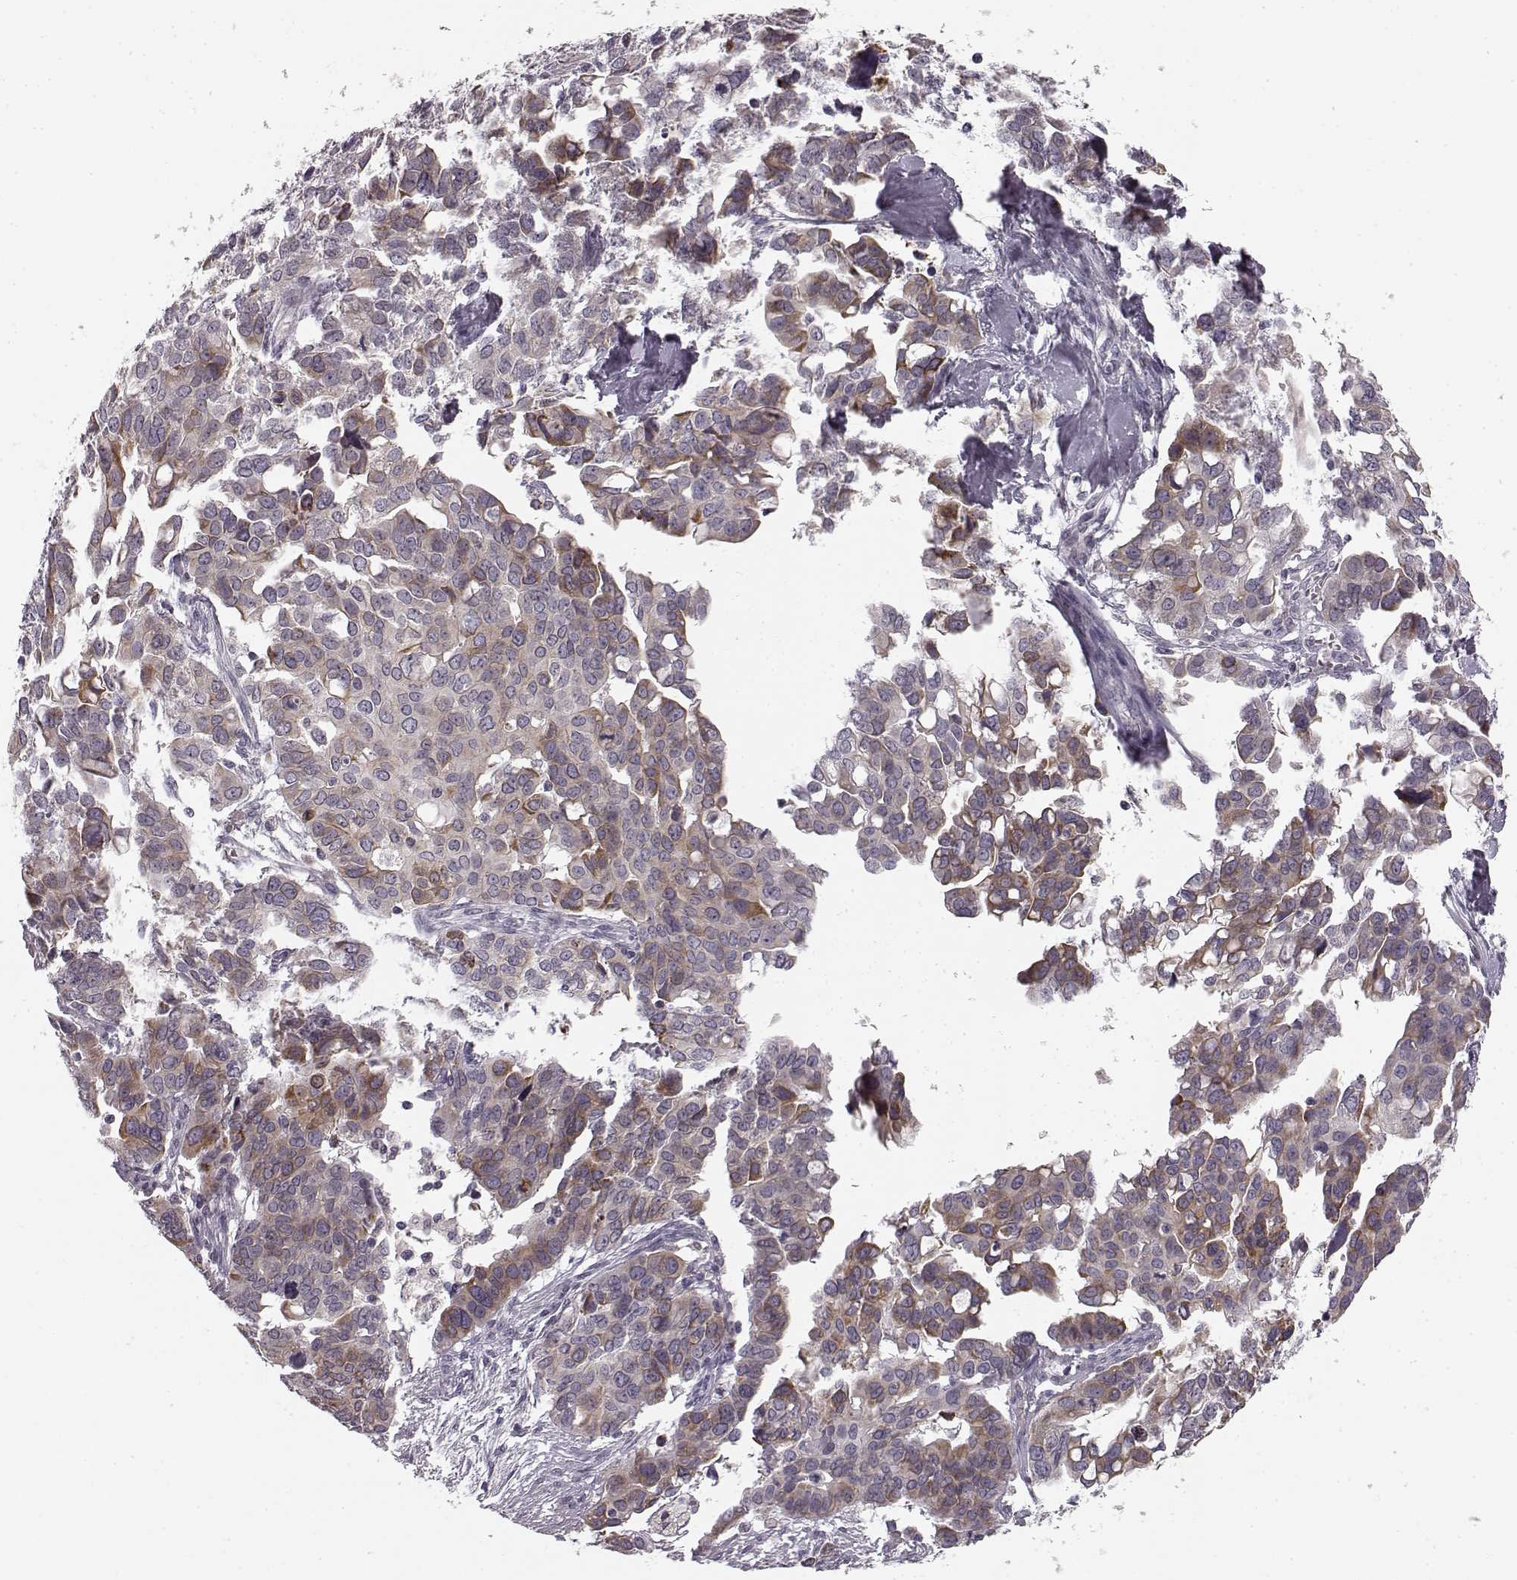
{"staining": {"intensity": "strong", "quantity": "<25%", "location": "cytoplasmic/membranous"}, "tissue": "ovarian cancer", "cell_type": "Tumor cells", "image_type": "cancer", "snomed": [{"axis": "morphology", "description": "Carcinoma, endometroid"}, {"axis": "topography", "description": "Ovary"}], "caption": "Human ovarian endometroid carcinoma stained with a protein marker reveals strong staining in tumor cells.", "gene": "FAM234B", "patient": {"sex": "female", "age": 78}}